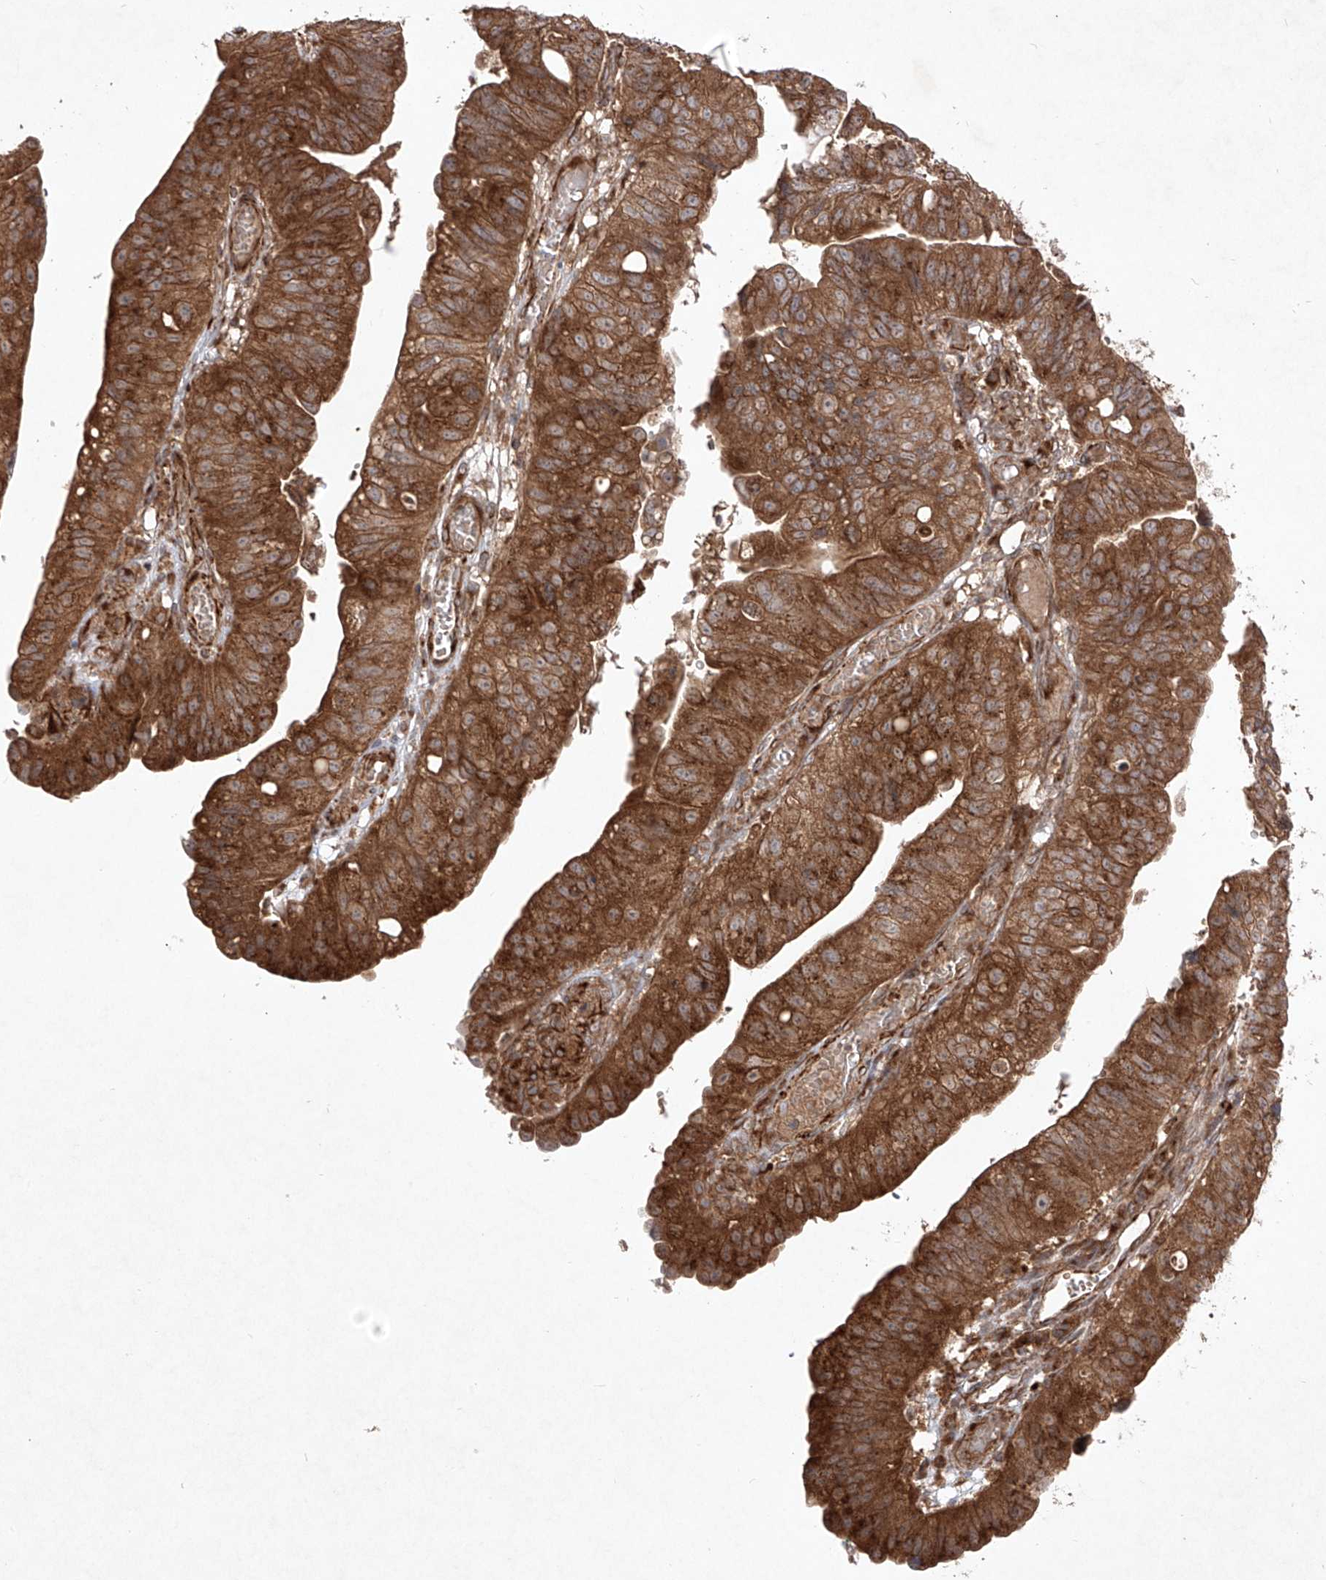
{"staining": {"intensity": "strong", "quantity": ">75%", "location": "cytoplasmic/membranous"}, "tissue": "stomach cancer", "cell_type": "Tumor cells", "image_type": "cancer", "snomed": [{"axis": "morphology", "description": "Adenocarcinoma, NOS"}, {"axis": "topography", "description": "Stomach"}], "caption": "A high-resolution histopathology image shows immunohistochemistry (IHC) staining of adenocarcinoma (stomach), which demonstrates strong cytoplasmic/membranous positivity in about >75% of tumor cells.", "gene": "YKT6", "patient": {"sex": "male", "age": 59}}